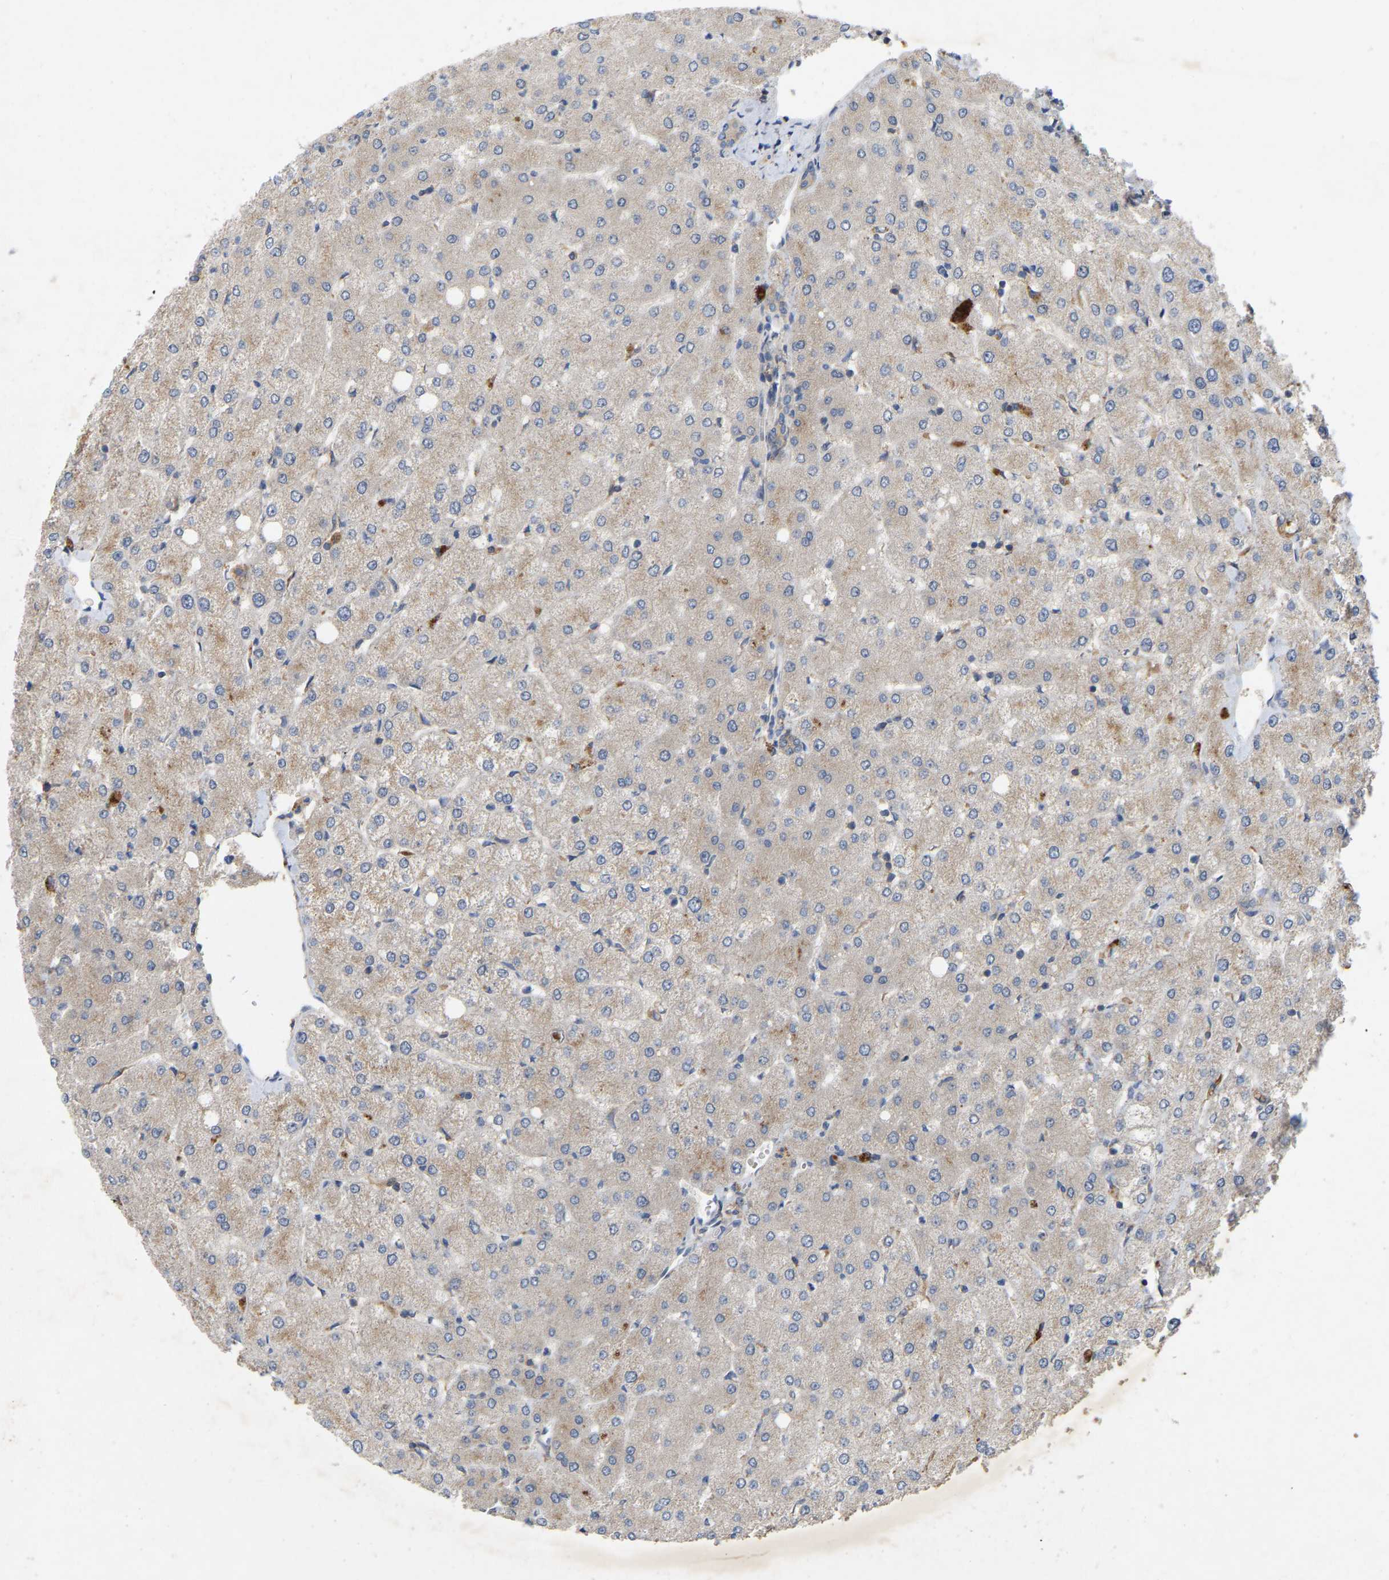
{"staining": {"intensity": "weak", "quantity": "<25%", "location": "cytoplasmic/membranous"}, "tissue": "liver", "cell_type": "Cholangiocytes", "image_type": "normal", "snomed": [{"axis": "morphology", "description": "Normal tissue, NOS"}, {"axis": "topography", "description": "Liver"}], "caption": "This is an IHC micrograph of normal liver. There is no expression in cholangiocytes.", "gene": "LPAR2", "patient": {"sex": "female", "age": 54}}